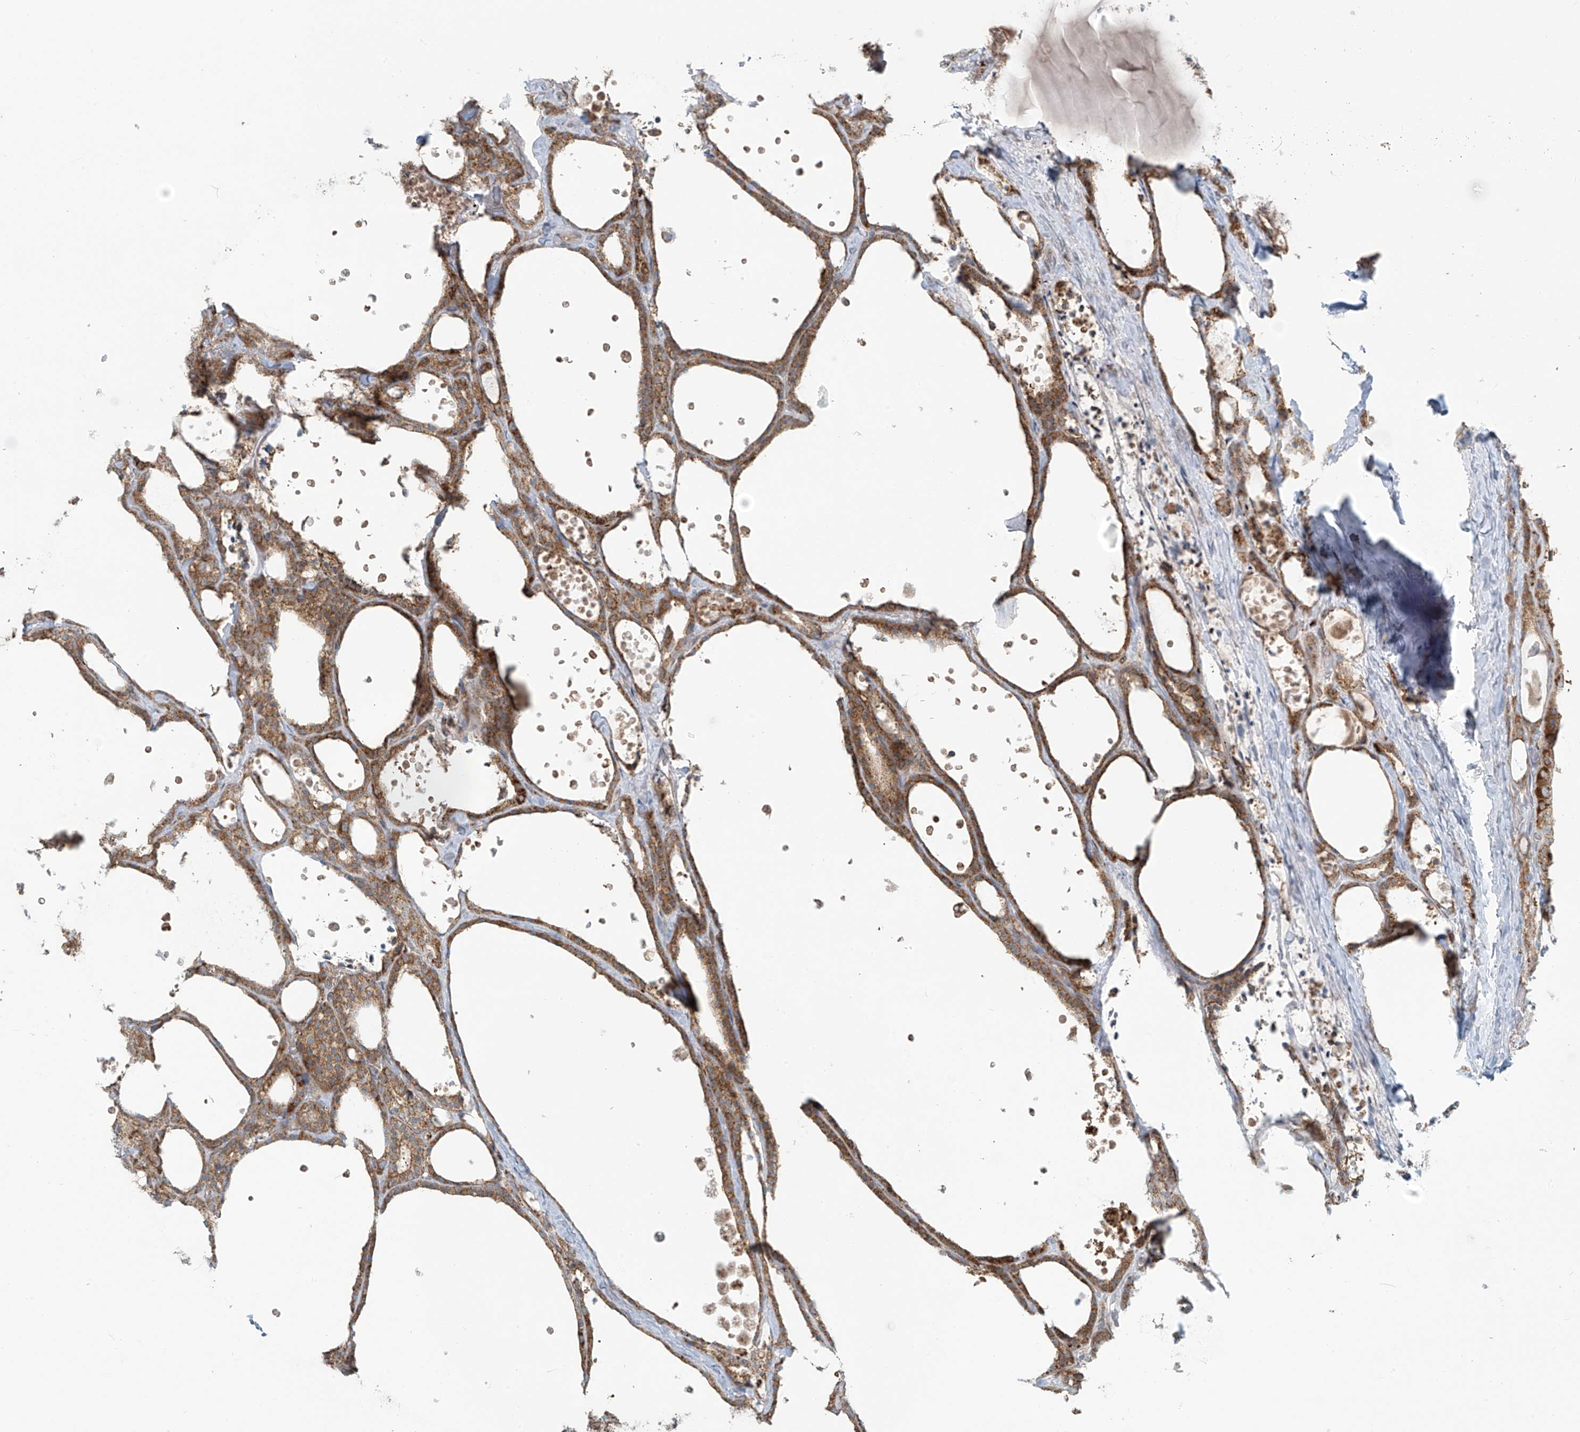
{"staining": {"intensity": "moderate", "quantity": ">75%", "location": "cytoplasmic/membranous"}, "tissue": "thyroid cancer", "cell_type": "Tumor cells", "image_type": "cancer", "snomed": [{"axis": "morphology", "description": "Papillary adenocarcinoma, NOS"}, {"axis": "topography", "description": "Thyroid gland"}], "caption": "Protein expression analysis of papillary adenocarcinoma (thyroid) displays moderate cytoplasmic/membranous expression in approximately >75% of tumor cells.", "gene": "LZTS3", "patient": {"sex": "male", "age": 77}}